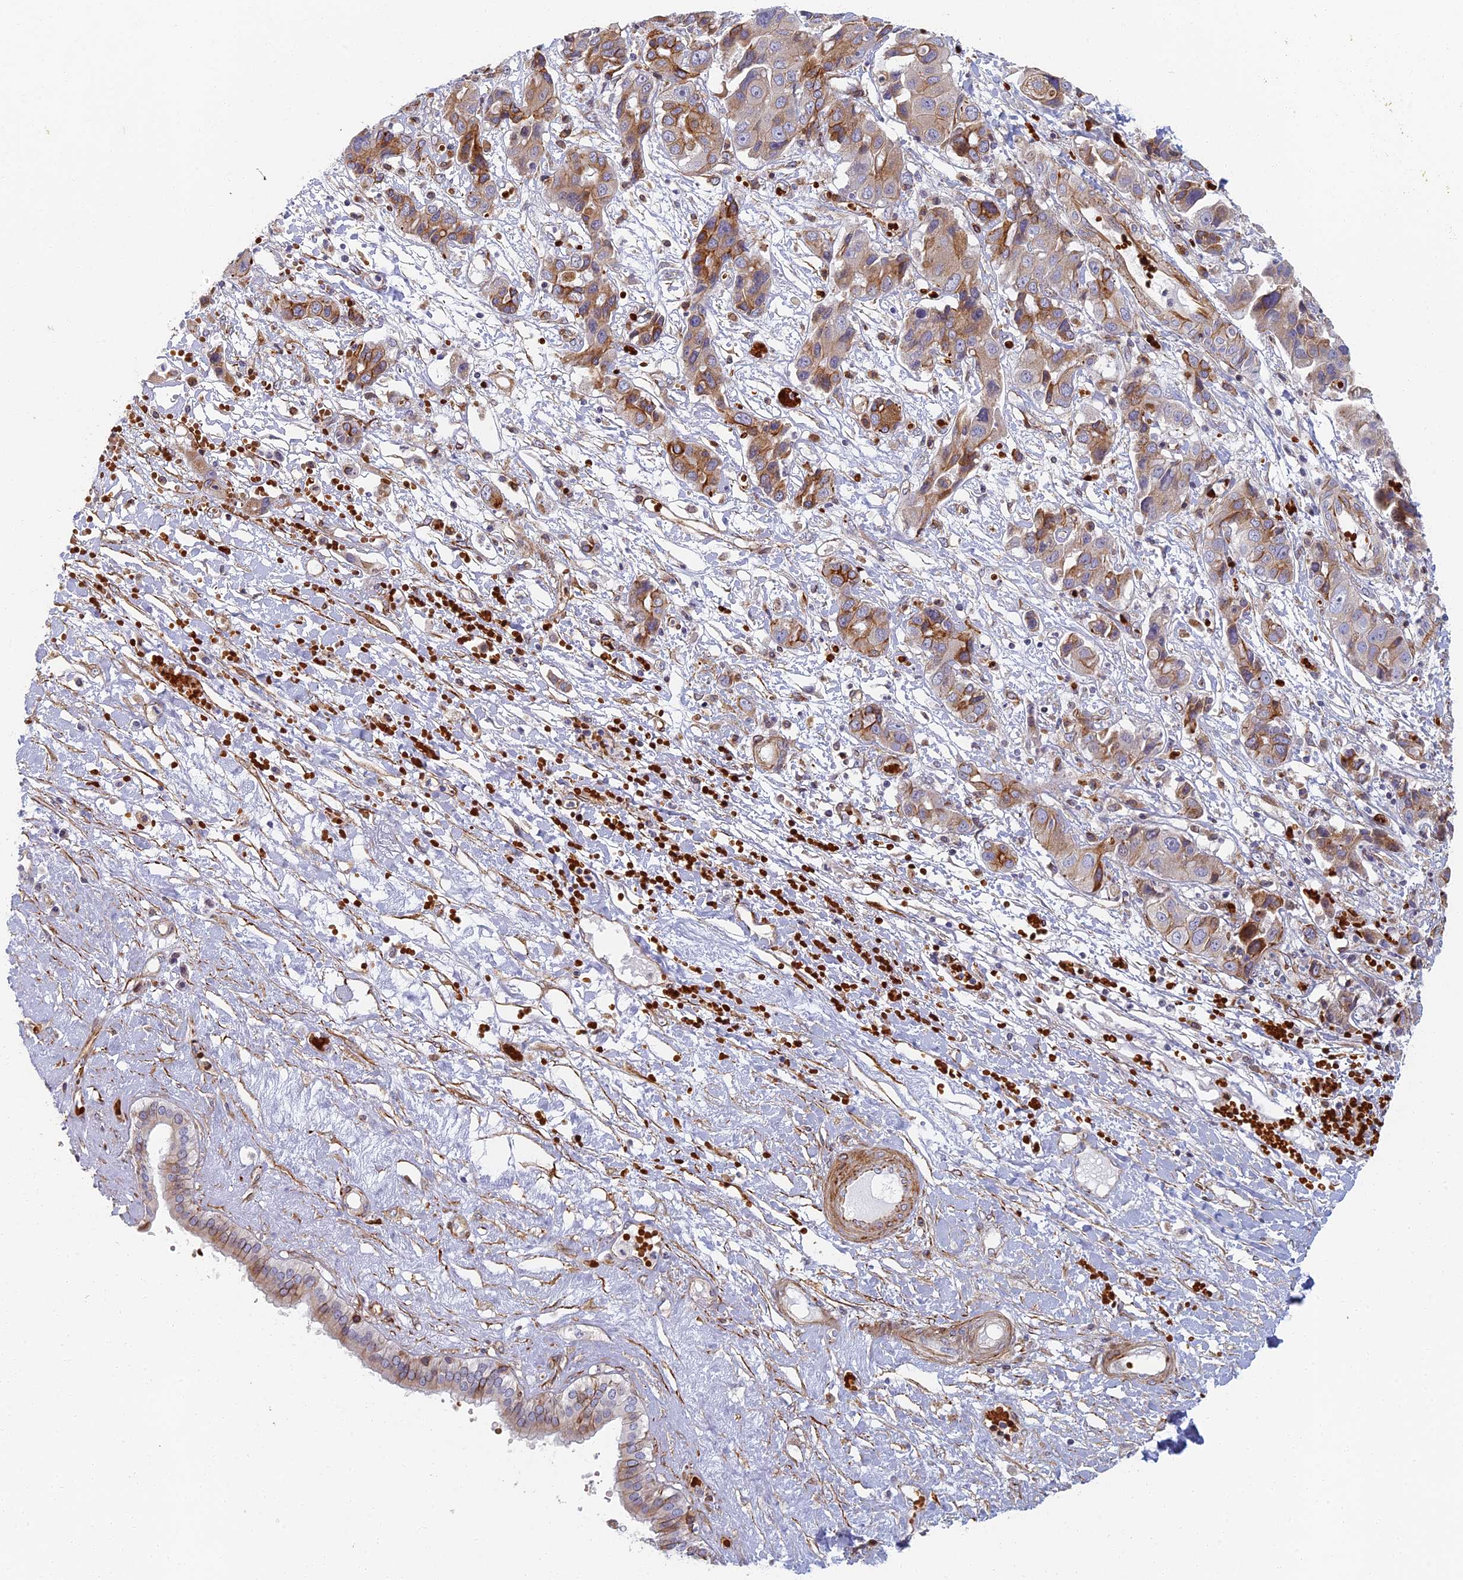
{"staining": {"intensity": "moderate", "quantity": "25%-75%", "location": "cytoplasmic/membranous"}, "tissue": "liver cancer", "cell_type": "Tumor cells", "image_type": "cancer", "snomed": [{"axis": "morphology", "description": "Cholangiocarcinoma"}, {"axis": "topography", "description": "Liver"}], "caption": "This is an image of immunohistochemistry (IHC) staining of liver cancer, which shows moderate expression in the cytoplasmic/membranous of tumor cells.", "gene": "ABCB10", "patient": {"sex": "male", "age": 67}}